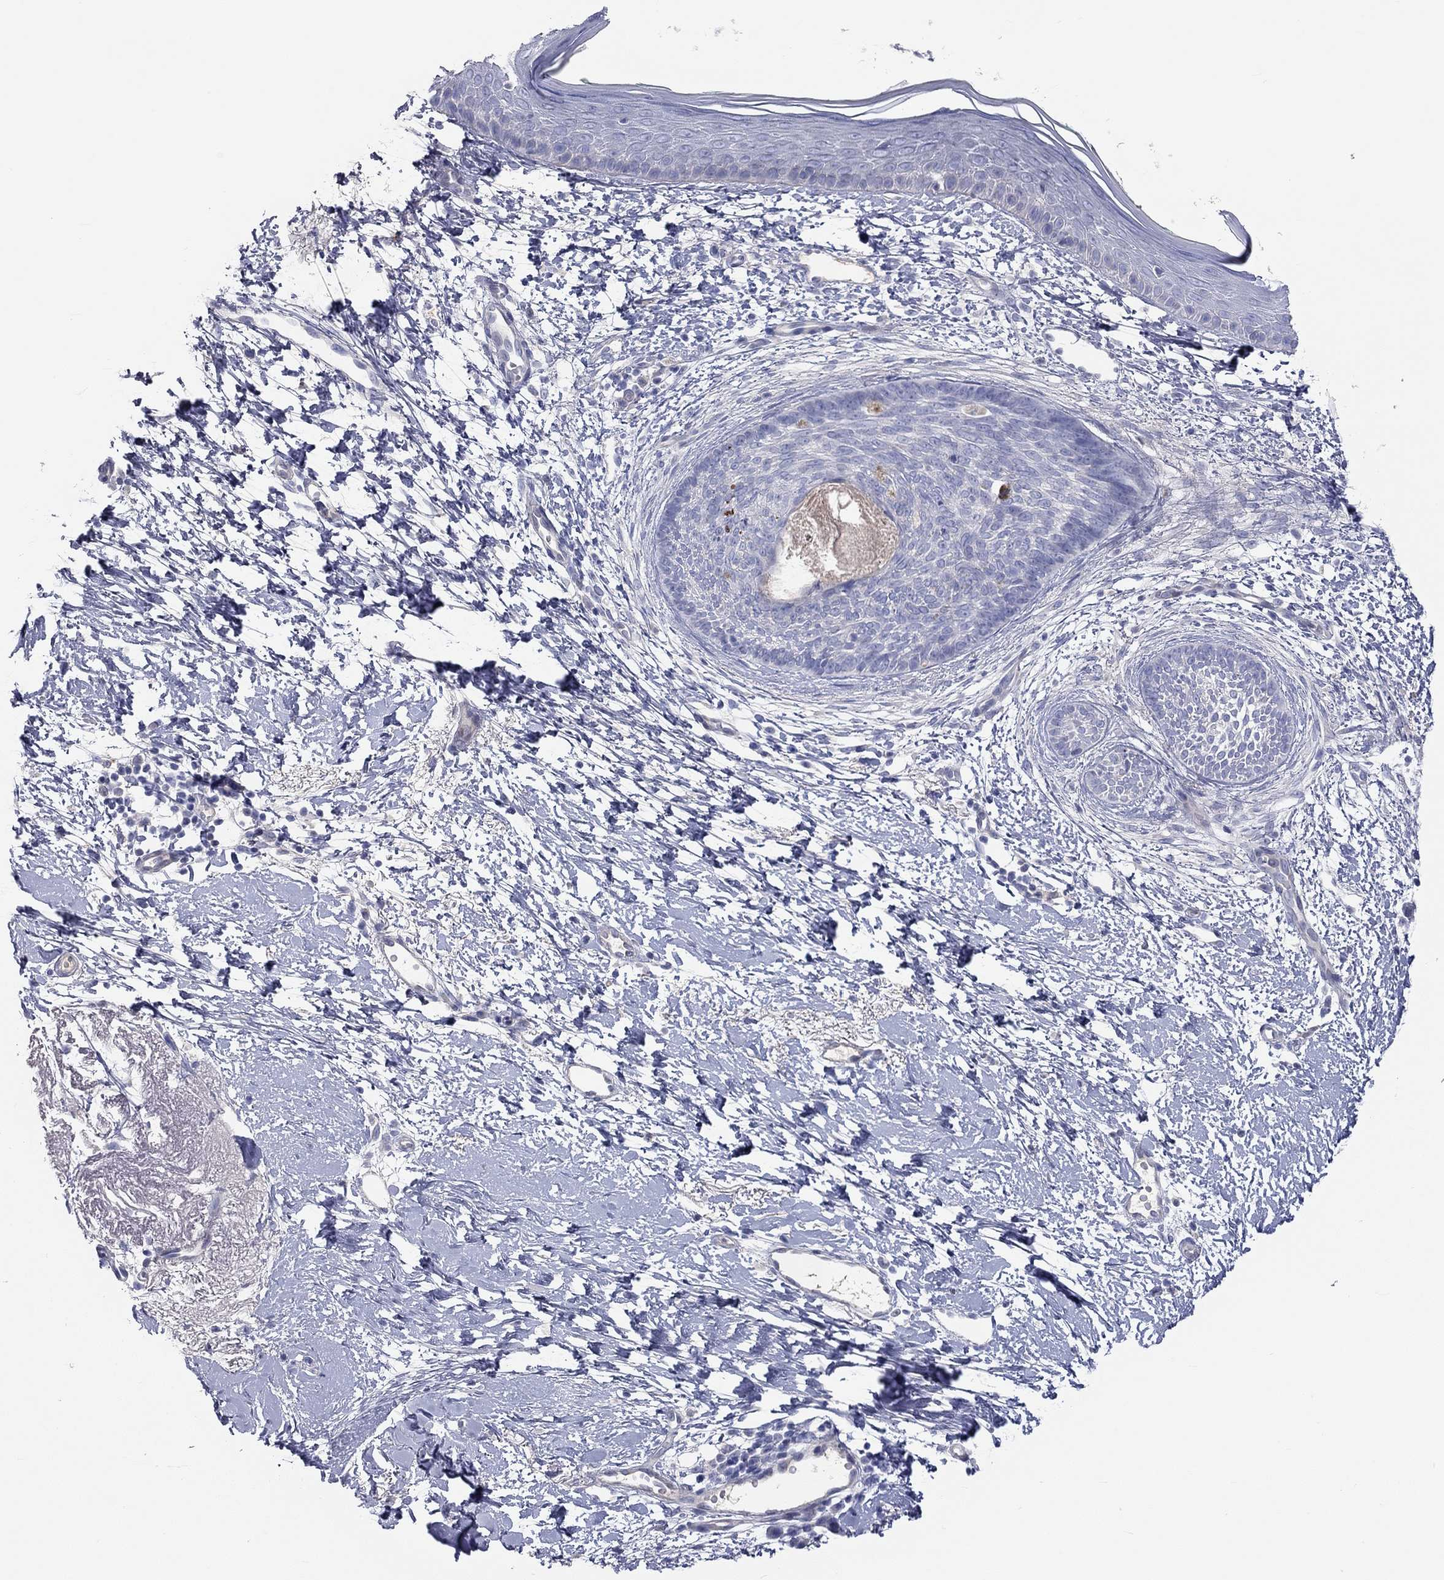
{"staining": {"intensity": "negative", "quantity": "none", "location": "none"}, "tissue": "skin cancer", "cell_type": "Tumor cells", "image_type": "cancer", "snomed": [{"axis": "morphology", "description": "Normal tissue, NOS"}, {"axis": "morphology", "description": "Basal cell carcinoma"}, {"axis": "topography", "description": "Skin"}], "caption": "DAB immunohistochemical staining of human skin basal cell carcinoma displays no significant staining in tumor cells.", "gene": "ST7L", "patient": {"sex": "male", "age": 84}}